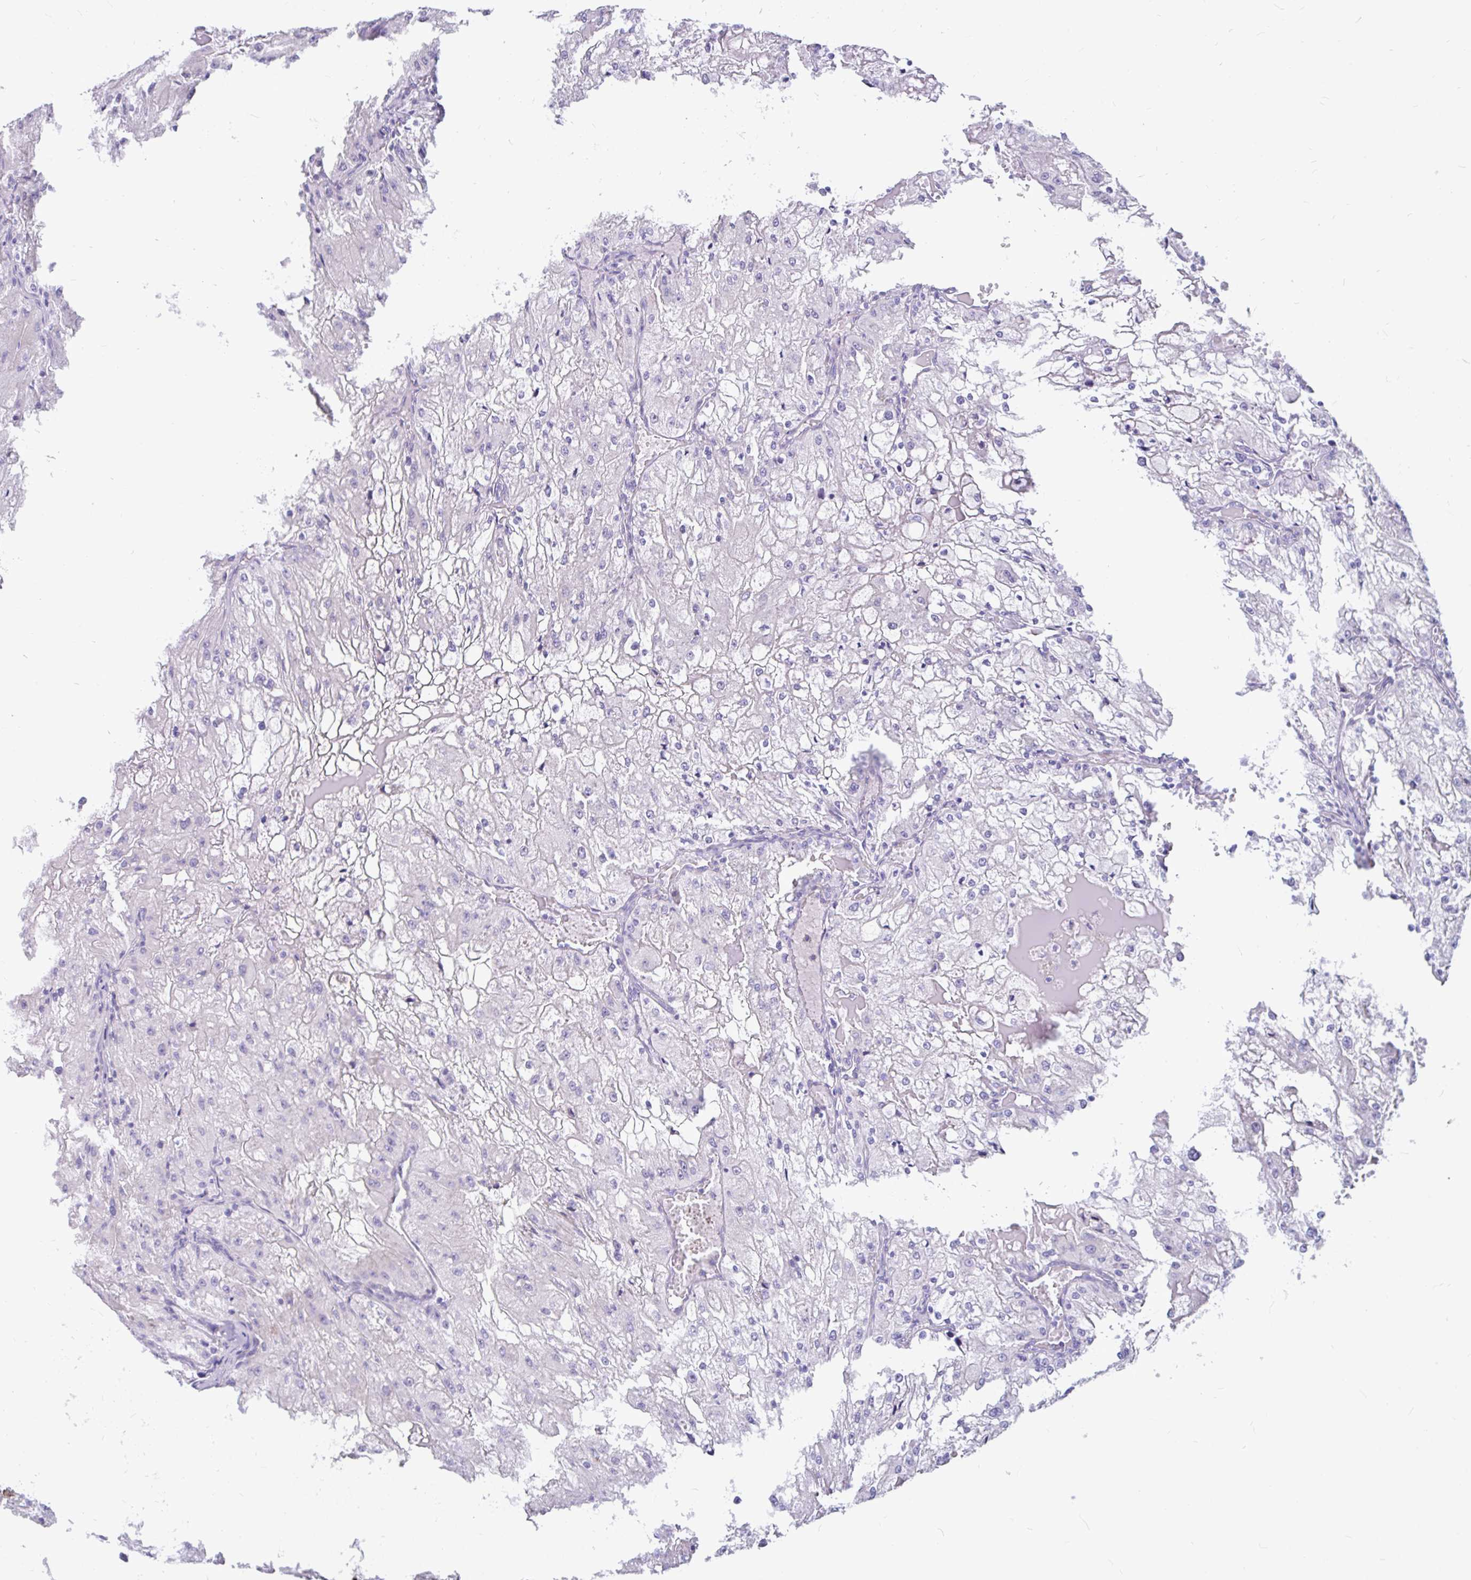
{"staining": {"intensity": "negative", "quantity": "none", "location": "none"}, "tissue": "renal cancer", "cell_type": "Tumor cells", "image_type": "cancer", "snomed": [{"axis": "morphology", "description": "Adenocarcinoma, NOS"}, {"axis": "topography", "description": "Kidney"}], "caption": "There is no significant positivity in tumor cells of renal adenocarcinoma.", "gene": "KIAA2013", "patient": {"sex": "female", "age": 74}}